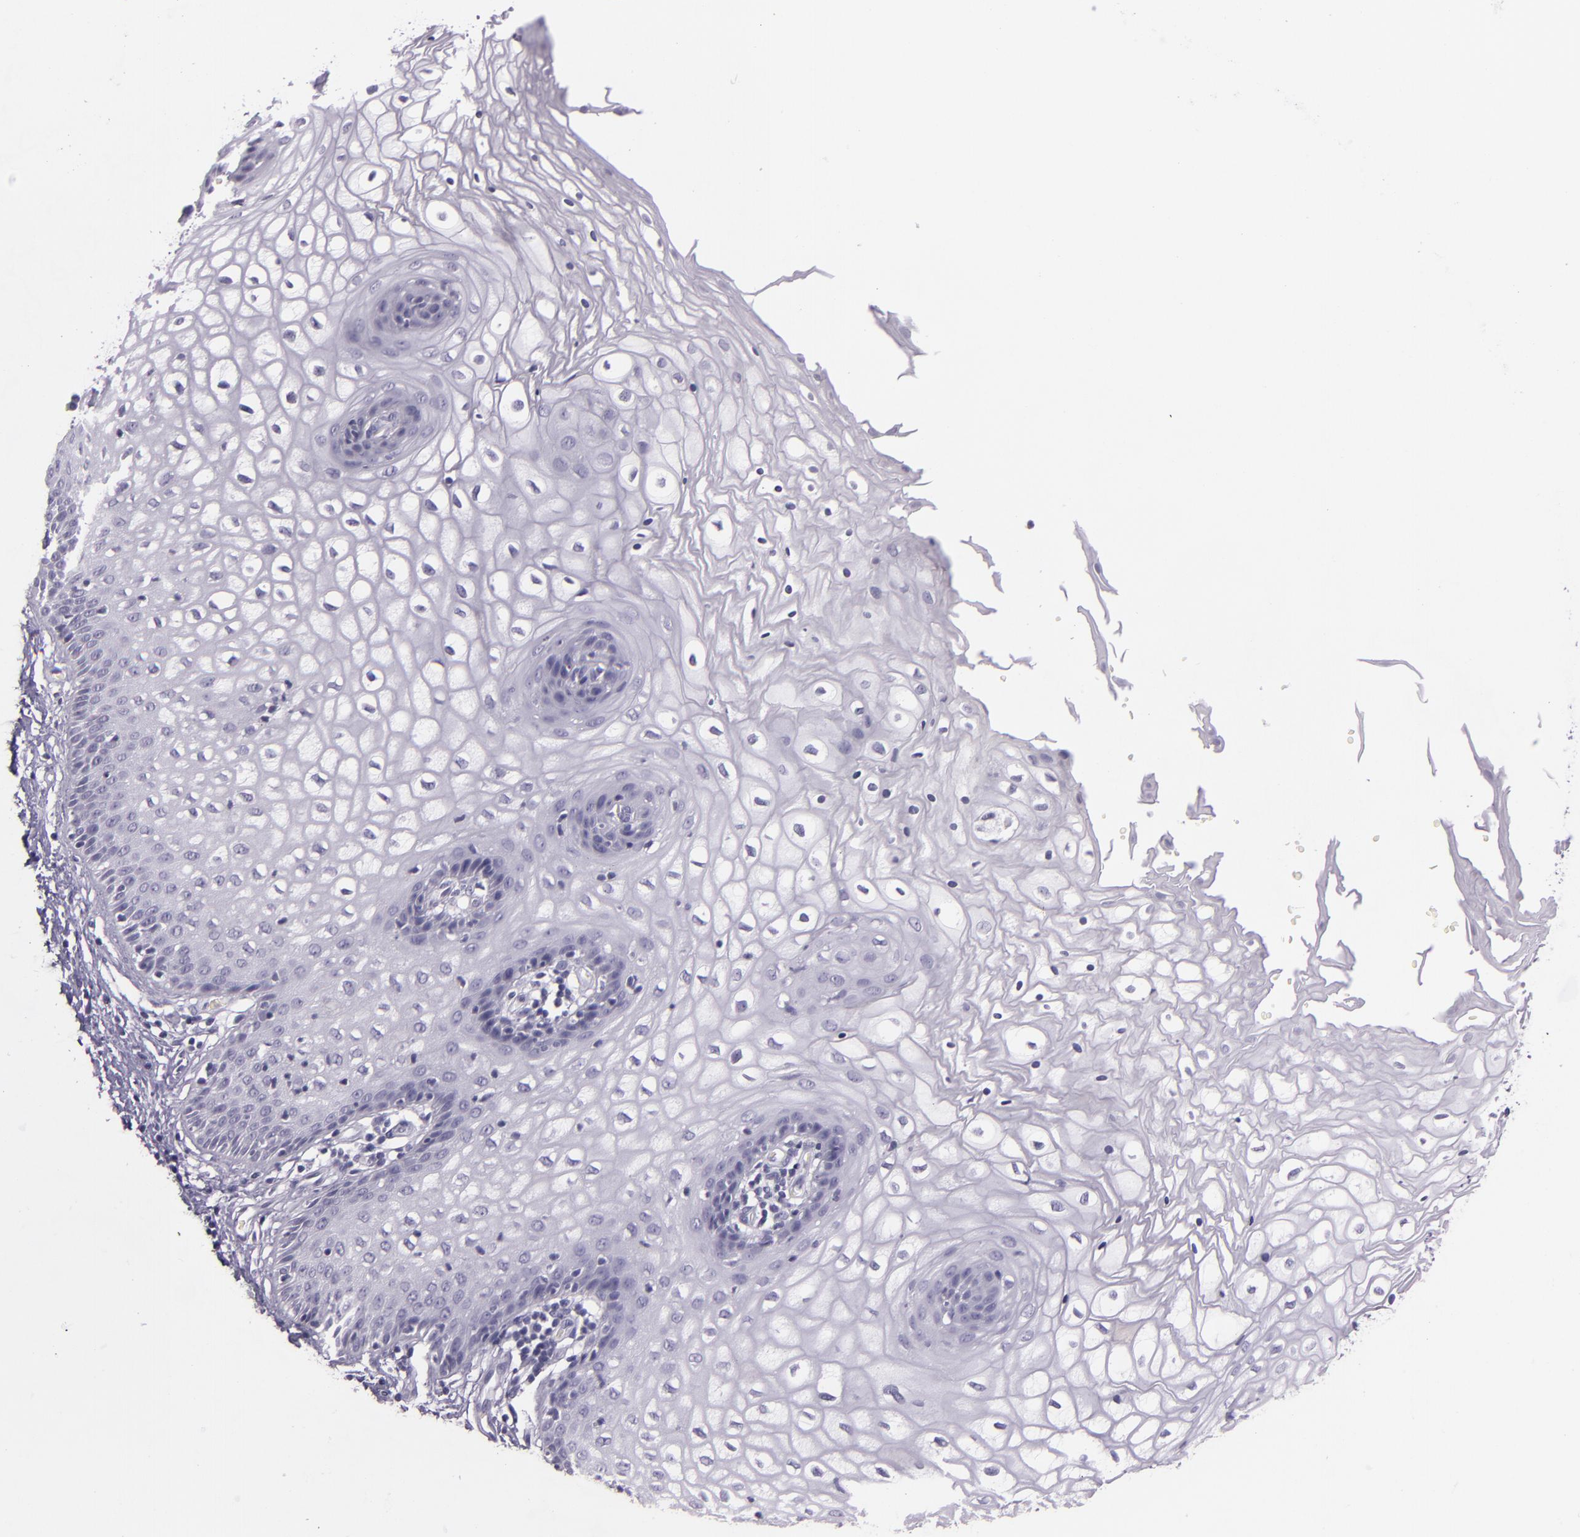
{"staining": {"intensity": "negative", "quantity": "none", "location": "none"}, "tissue": "vagina", "cell_type": "Squamous epithelial cells", "image_type": "normal", "snomed": [{"axis": "morphology", "description": "Normal tissue, NOS"}, {"axis": "topography", "description": "Vagina"}], "caption": "This photomicrograph is of benign vagina stained with immunohistochemistry (IHC) to label a protein in brown with the nuclei are counter-stained blue. There is no positivity in squamous epithelial cells. The staining was performed using DAB to visualize the protein expression in brown, while the nuclei were stained in blue with hematoxylin (Magnification: 20x).", "gene": "INA", "patient": {"sex": "female", "age": 34}}